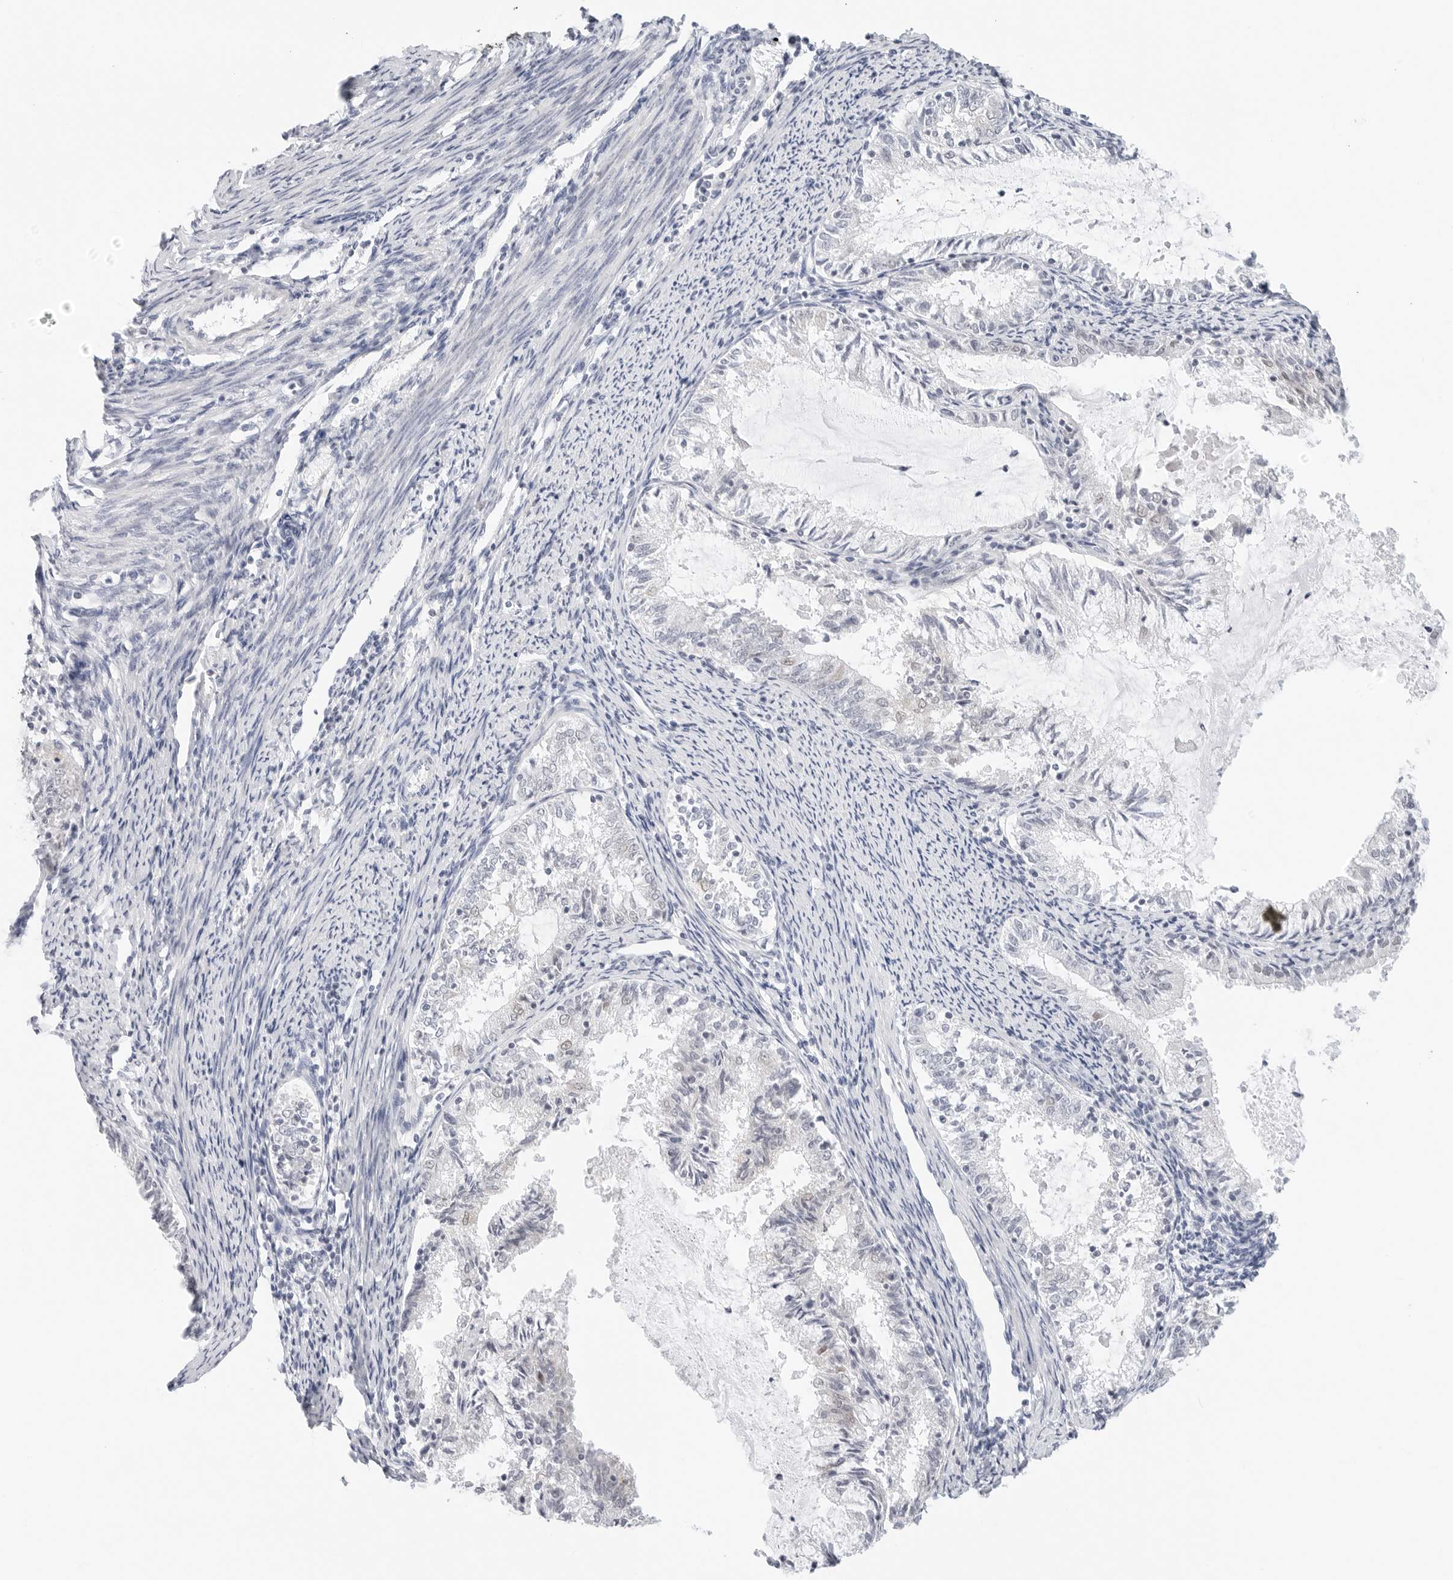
{"staining": {"intensity": "negative", "quantity": "none", "location": "none"}, "tissue": "endometrial cancer", "cell_type": "Tumor cells", "image_type": "cancer", "snomed": [{"axis": "morphology", "description": "Adenocarcinoma, NOS"}, {"axis": "topography", "description": "Endometrium"}], "caption": "Endometrial adenocarcinoma was stained to show a protein in brown. There is no significant positivity in tumor cells. (Immunohistochemistry, brightfield microscopy, high magnification).", "gene": "TSEN2", "patient": {"sex": "female", "age": 57}}